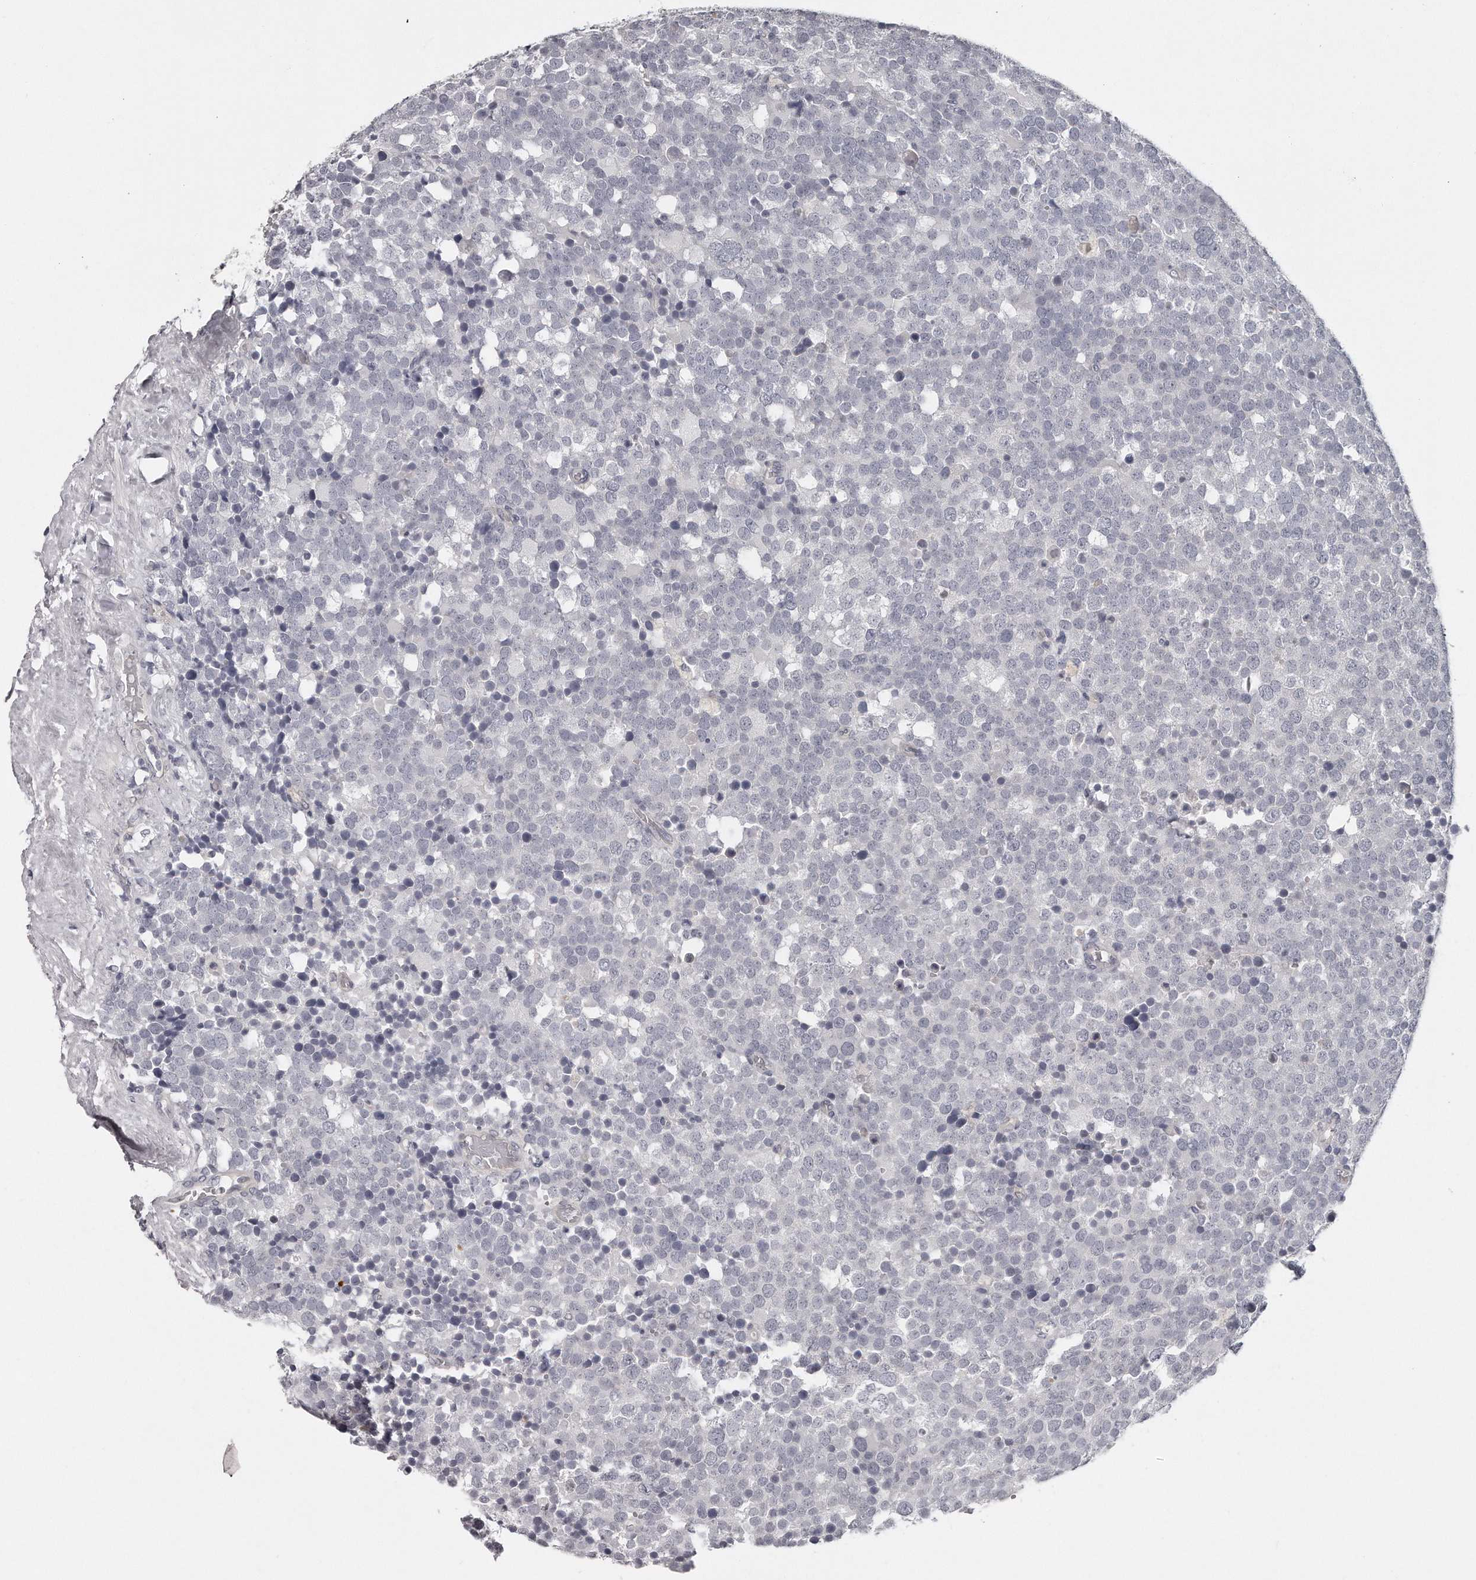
{"staining": {"intensity": "negative", "quantity": "none", "location": "none"}, "tissue": "testis cancer", "cell_type": "Tumor cells", "image_type": "cancer", "snomed": [{"axis": "morphology", "description": "Seminoma, NOS"}, {"axis": "topography", "description": "Testis"}], "caption": "This is an IHC histopathology image of testis seminoma. There is no positivity in tumor cells.", "gene": "GGCT", "patient": {"sex": "male", "age": 71}}